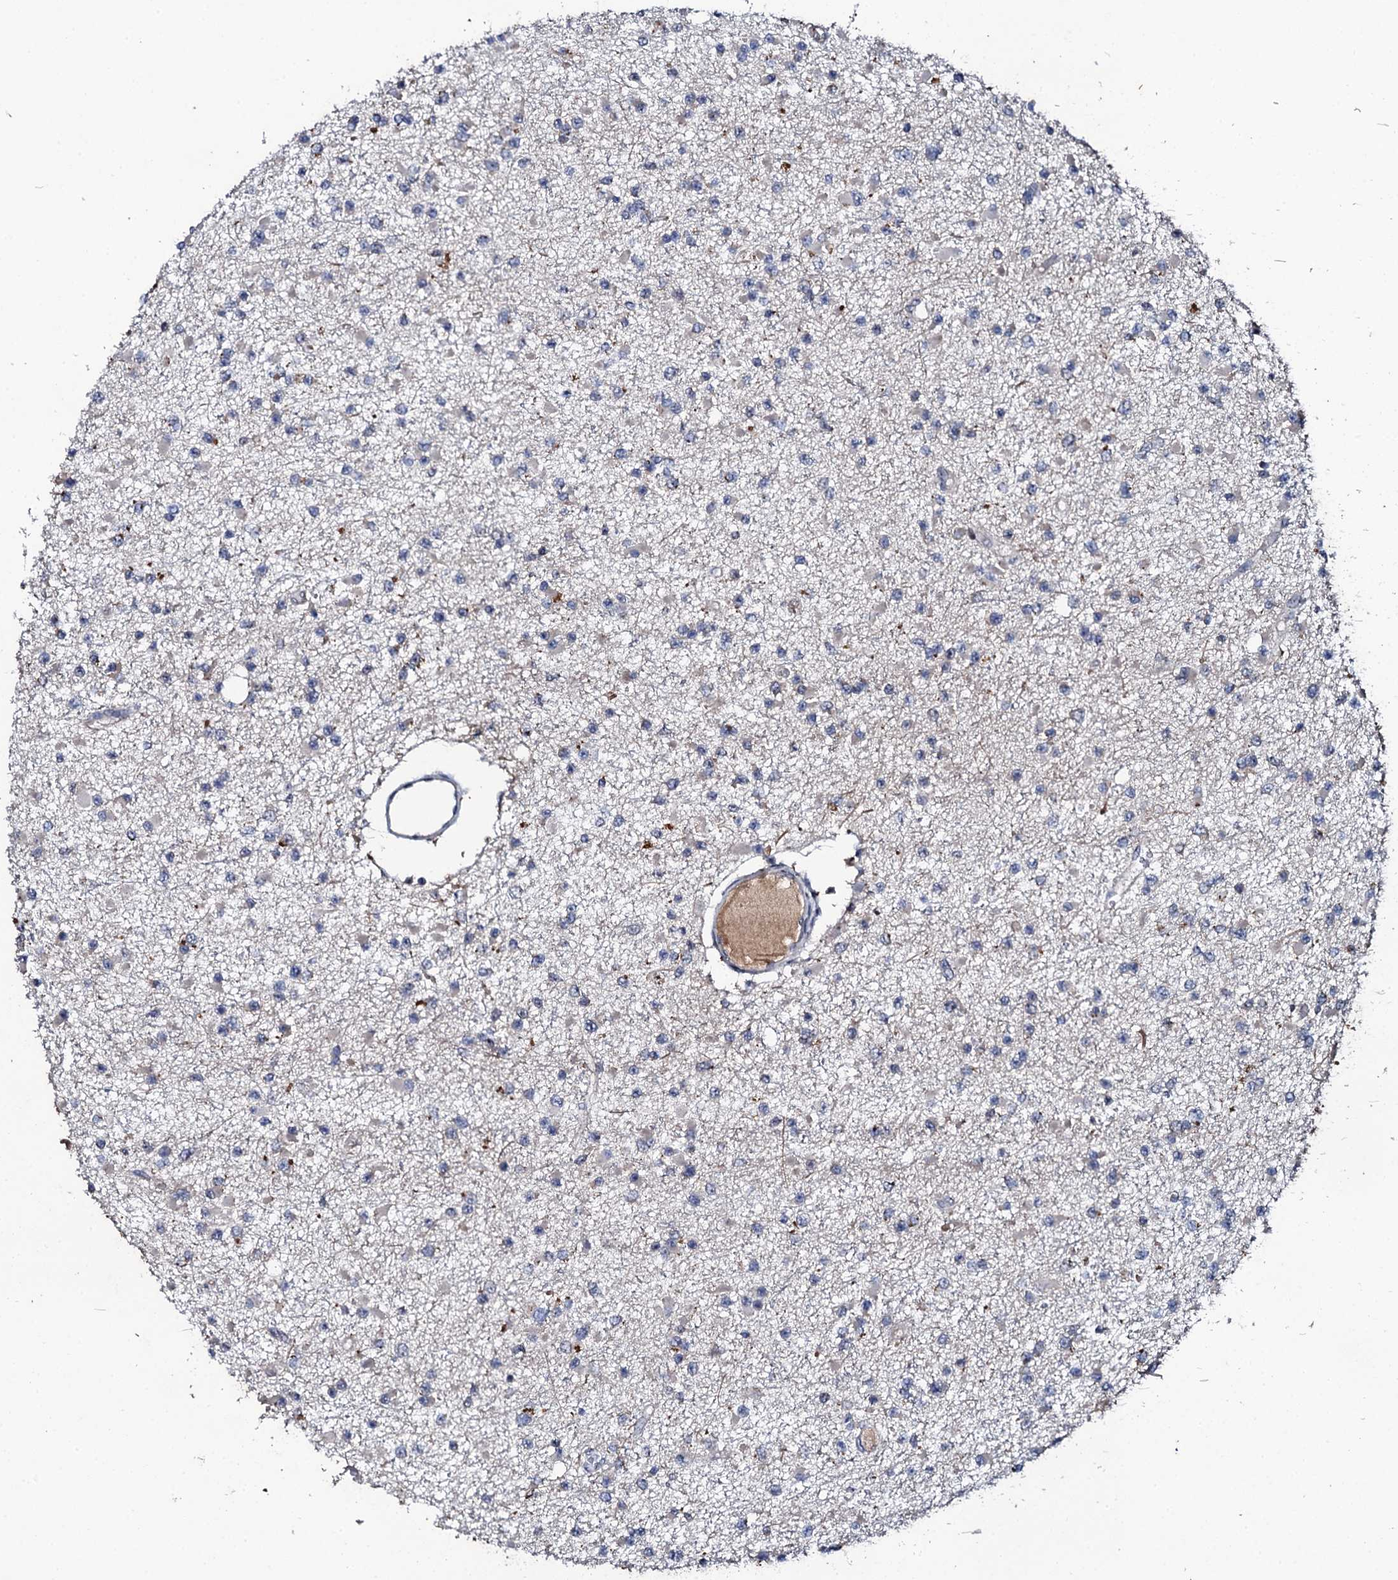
{"staining": {"intensity": "negative", "quantity": "none", "location": "none"}, "tissue": "glioma", "cell_type": "Tumor cells", "image_type": "cancer", "snomed": [{"axis": "morphology", "description": "Glioma, malignant, Low grade"}, {"axis": "topography", "description": "Brain"}], "caption": "Human glioma stained for a protein using IHC shows no positivity in tumor cells.", "gene": "FAM111A", "patient": {"sex": "female", "age": 22}}